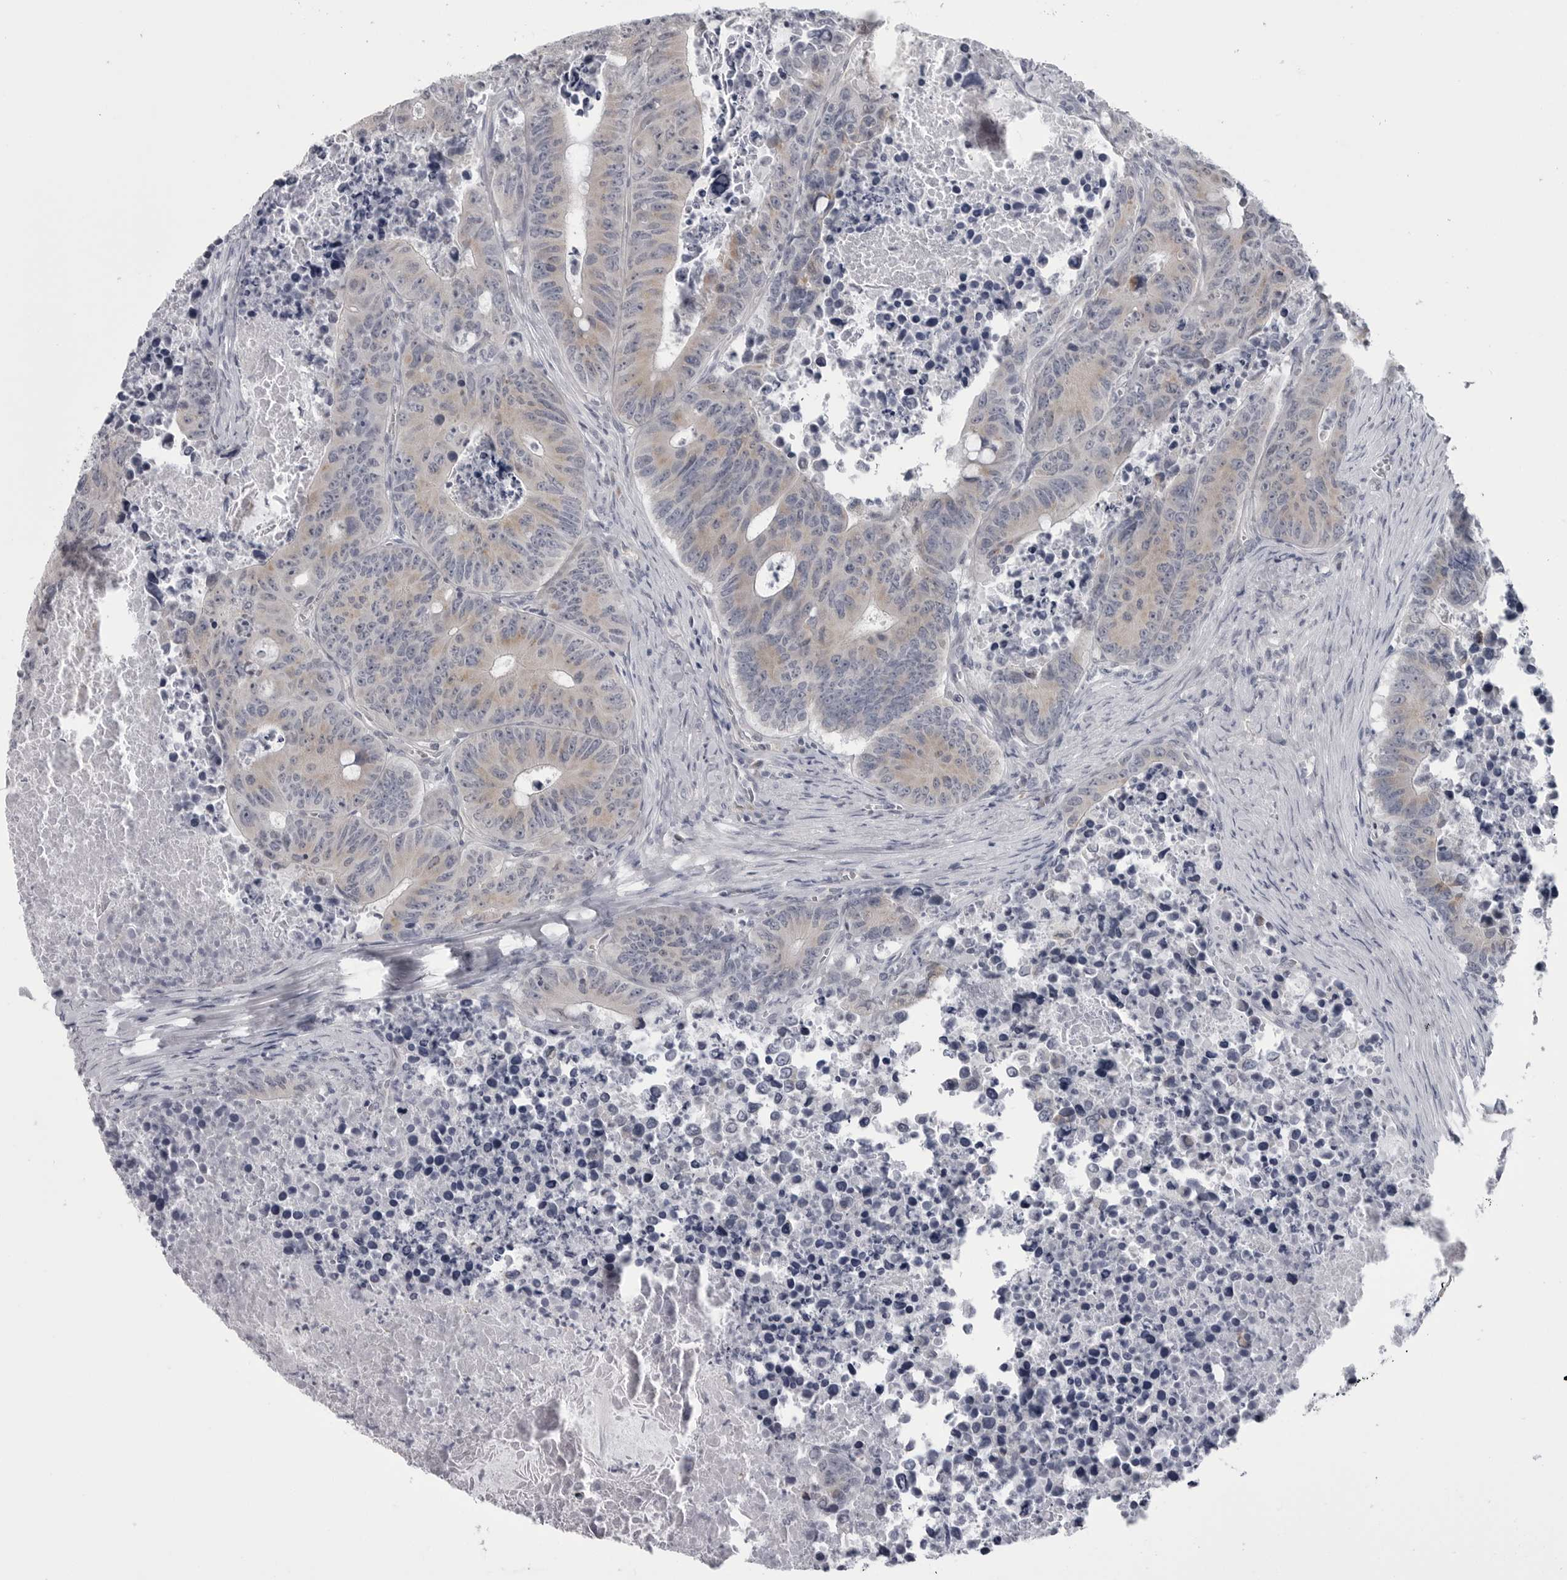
{"staining": {"intensity": "weak", "quantity": "25%-75%", "location": "cytoplasmic/membranous"}, "tissue": "colorectal cancer", "cell_type": "Tumor cells", "image_type": "cancer", "snomed": [{"axis": "morphology", "description": "Adenocarcinoma, NOS"}, {"axis": "topography", "description": "Colon"}], "caption": "Weak cytoplasmic/membranous expression for a protein is present in about 25%-75% of tumor cells of colorectal cancer (adenocarcinoma) using IHC.", "gene": "MYOC", "patient": {"sex": "male", "age": 87}}